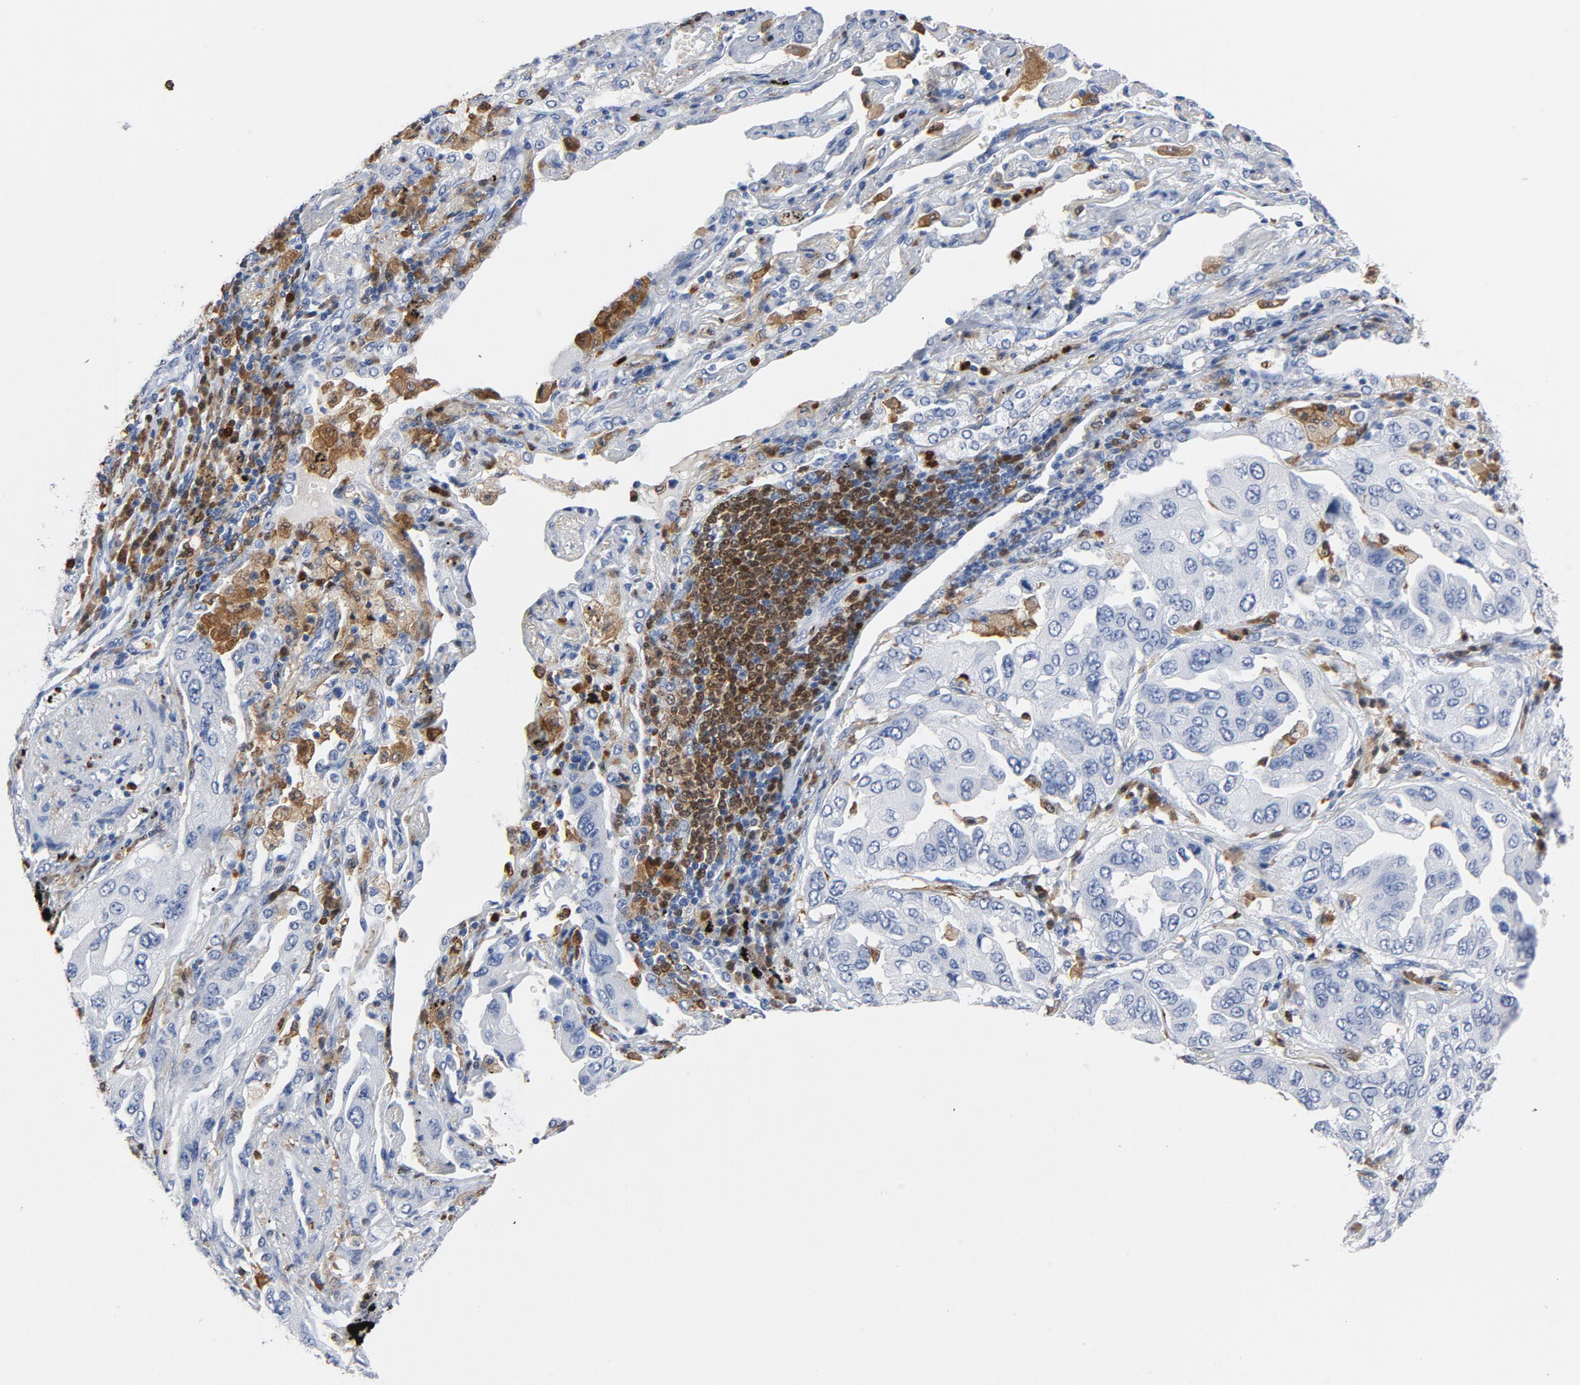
{"staining": {"intensity": "negative", "quantity": "none", "location": "none"}, "tissue": "lung cancer", "cell_type": "Tumor cells", "image_type": "cancer", "snomed": [{"axis": "morphology", "description": "Adenocarcinoma, NOS"}, {"axis": "topography", "description": "Lung"}], "caption": "A micrograph of human adenocarcinoma (lung) is negative for staining in tumor cells.", "gene": "NCF1", "patient": {"sex": "female", "age": 65}}